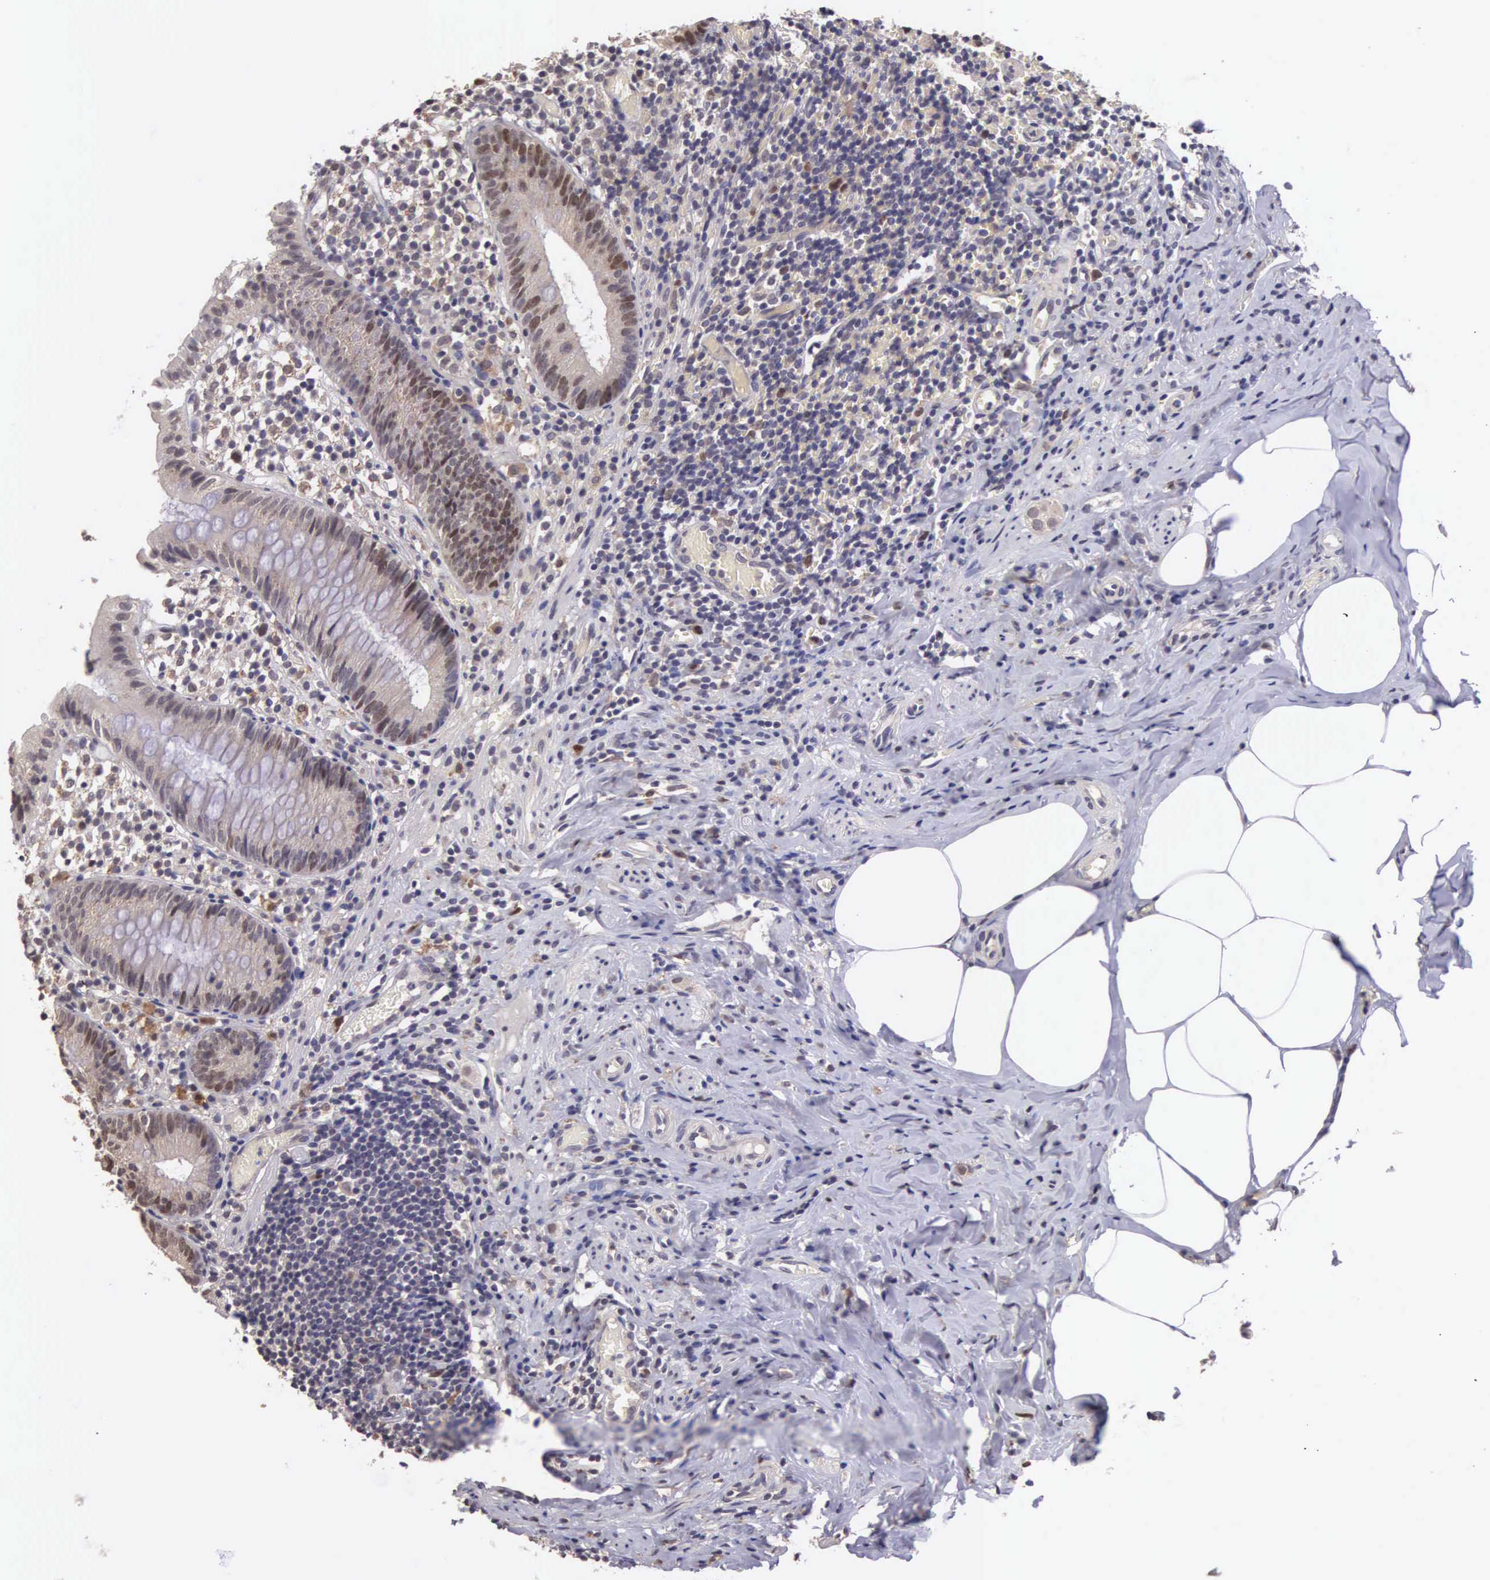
{"staining": {"intensity": "weak", "quantity": "25%-75%", "location": "cytoplasmic/membranous"}, "tissue": "appendix", "cell_type": "Glandular cells", "image_type": "normal", "snomed": [{"axis": "morphology", "description": "Normal tissue, NOS"}, {"axis": "topography", "description": "Appendix"}], "caption": "Normal appendix exhibits weak cytoplasmic/membranous expression in approximately 25%-75% of glandular cells.", "gene": "CDC45", "patient": {"sex": "male", "age": 25}}